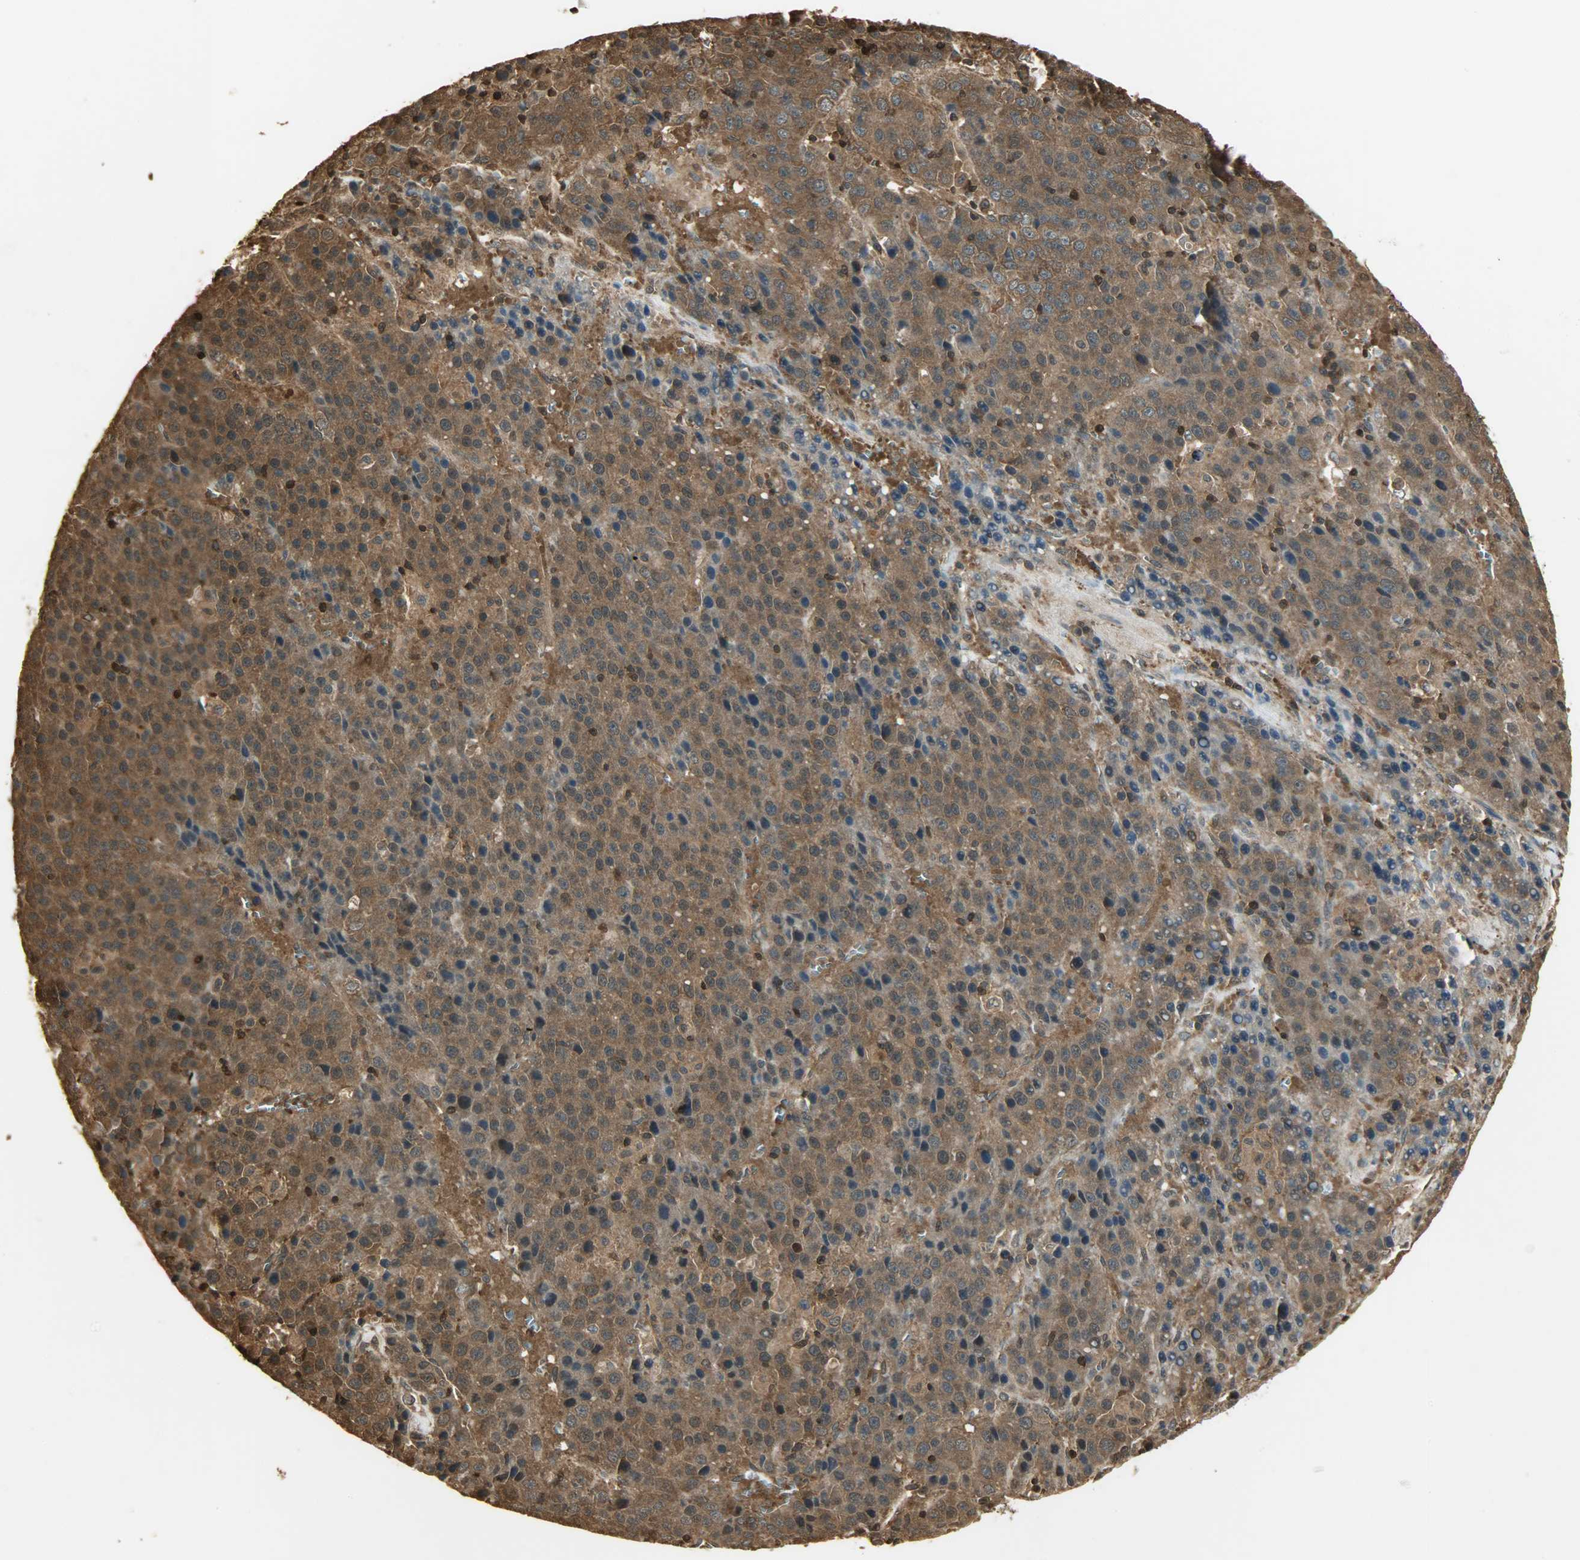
{"staining": {"intensity": "strong", "quantity": ">75%", "location": "cytoplasmic/membranous"}, "tissue": "liver cancer", "cell_type": "Tumor cells", "image_type": "cancer", "snomed": [{"axis": "morphology", "description": "Carcinoma, Hepatocellular, NOS"}, {"axis": "topography", "description": "Liver"}], "caption": "Liver cancer stained with a brown dye displays strong cytoplasmic/membranous positive expression in approximately >75% of tumor cells.", "gene": "YWHAZ", "patient": {"sex": "female", "age": 53}}